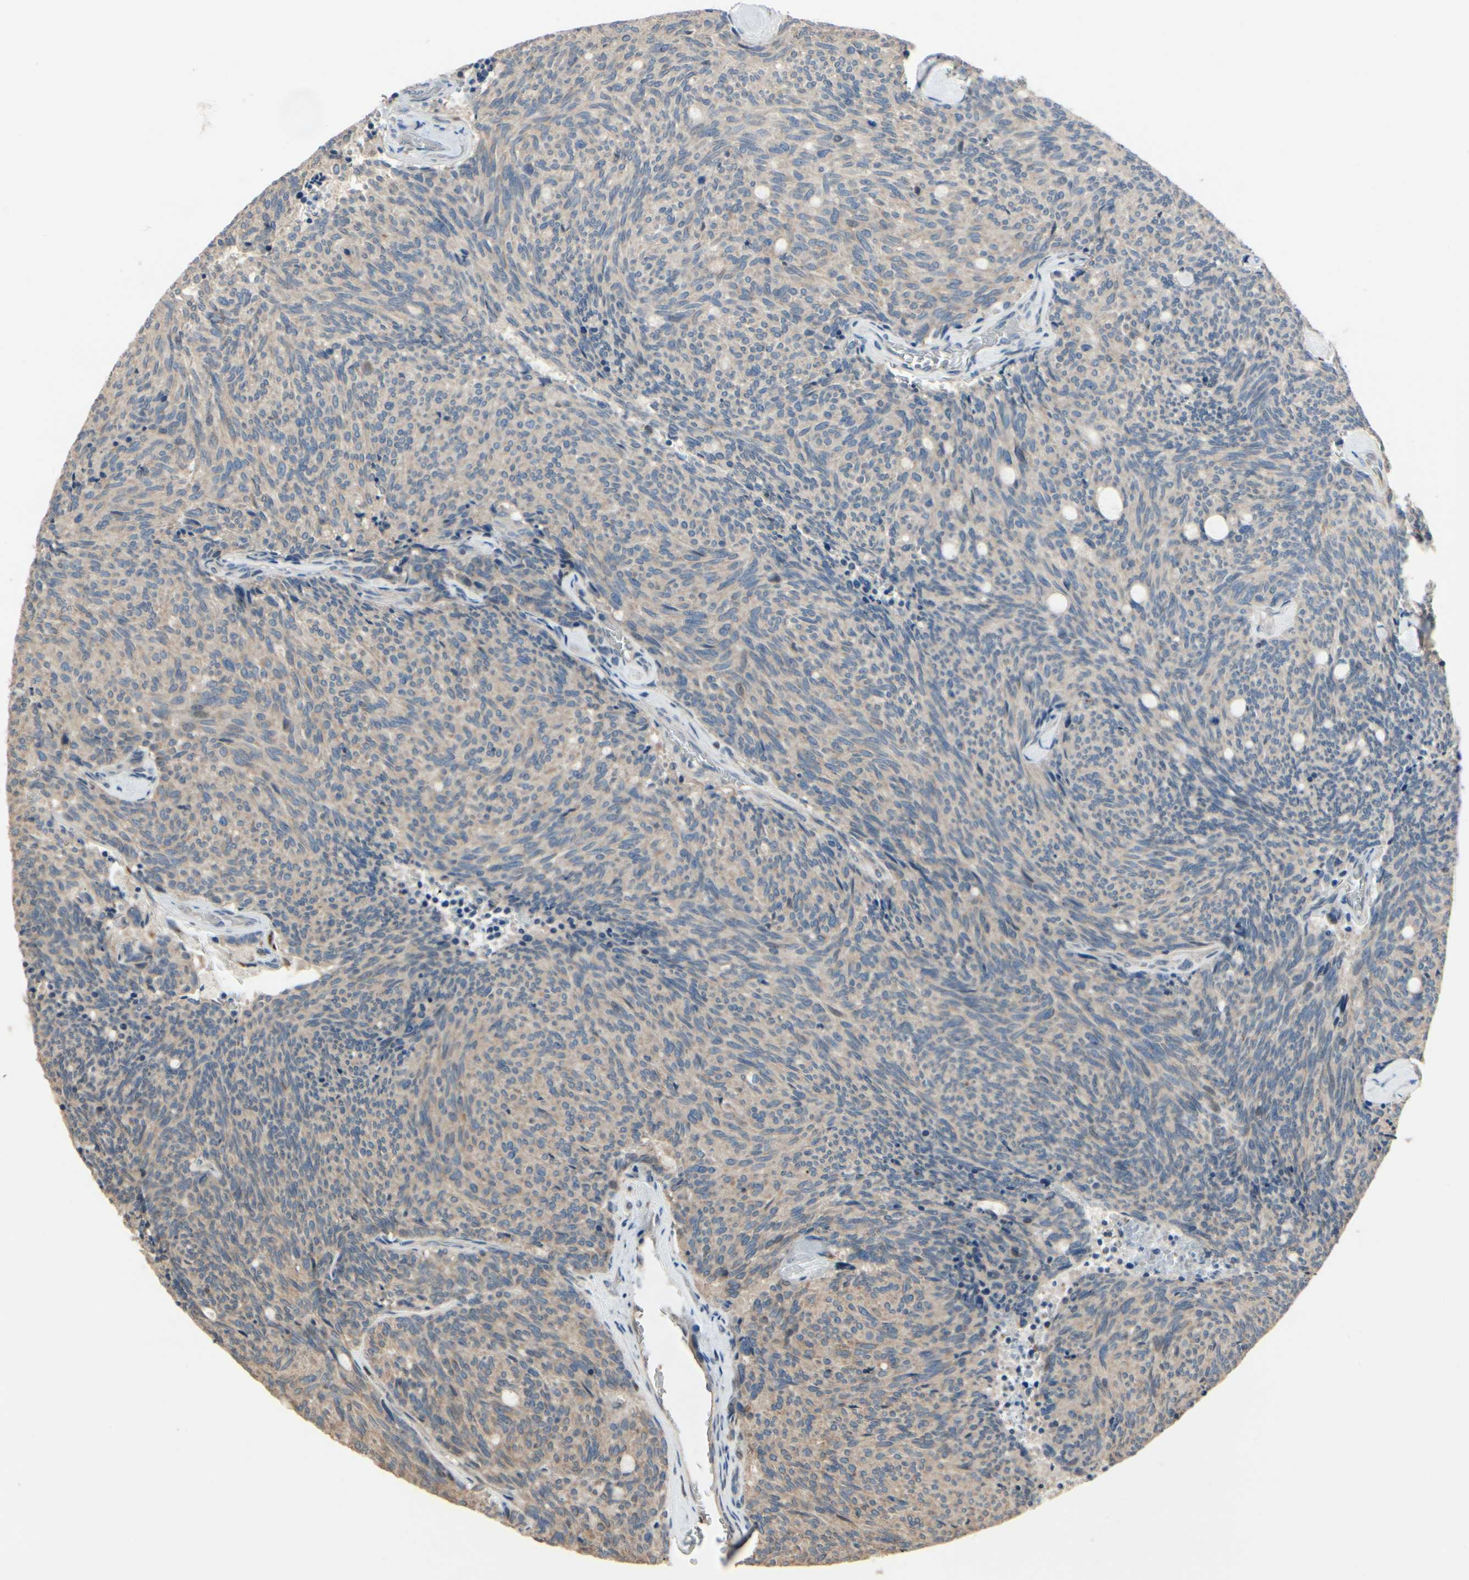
{"staining": {"intensity": "weak", "quantity": ">75%", "location": "cytoplasmic/membranous"}, "tissue": "carcinoid", "cell_type": "Tumor cells", "image_type": "cancer", "snomed": [{"axis": "morphology", "description": "Carcinoid, malignant, NOS"}, {"axis": "topography", "description": "Pancreas"}], "caption": "Carcinoid stained with DAB IHC exhibits low levels of weak cytoplasmic/membranous expression in approximately >75% of tumor cells. Immunohistochemistry stains the protein in brown and the nuclei are stained blue.", "gene": "CGREF1", "patient": {"sex": "female", "age": 54}}